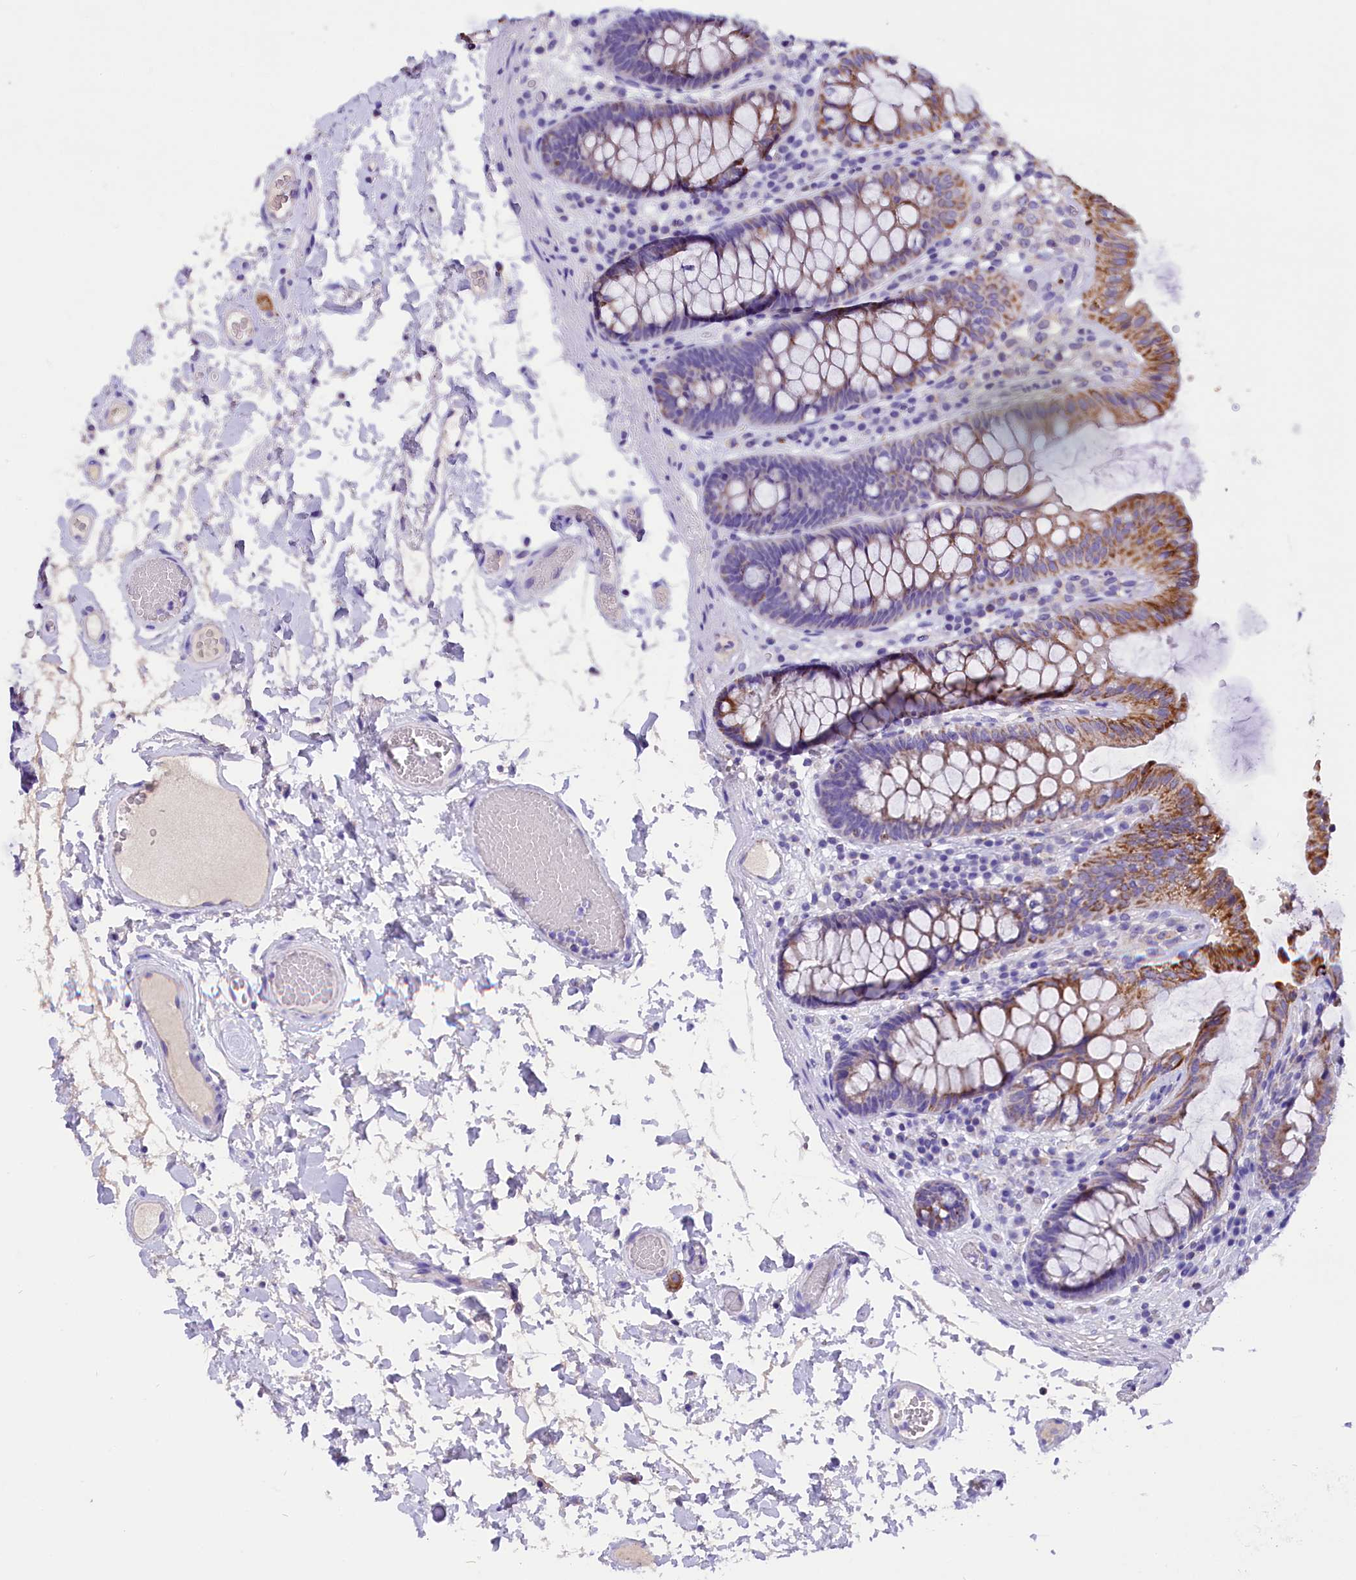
{"staining": {"intensity": "negative", "quantity": "none", "location": "none"}, "tissue": "colon", "cell_type": "Endothelial cells", "image_type": "normal", "snomed": [{"axis": "morphology", "description": "Normal tissue, NOS"}, {"axis": "topography", "description": "Colon"}], "caption": "The micrograph reveals no staining of endothelial cells in unremarkable colon.", "gene": "ABAT", "patient": {"sex": "male", "age": 84}}